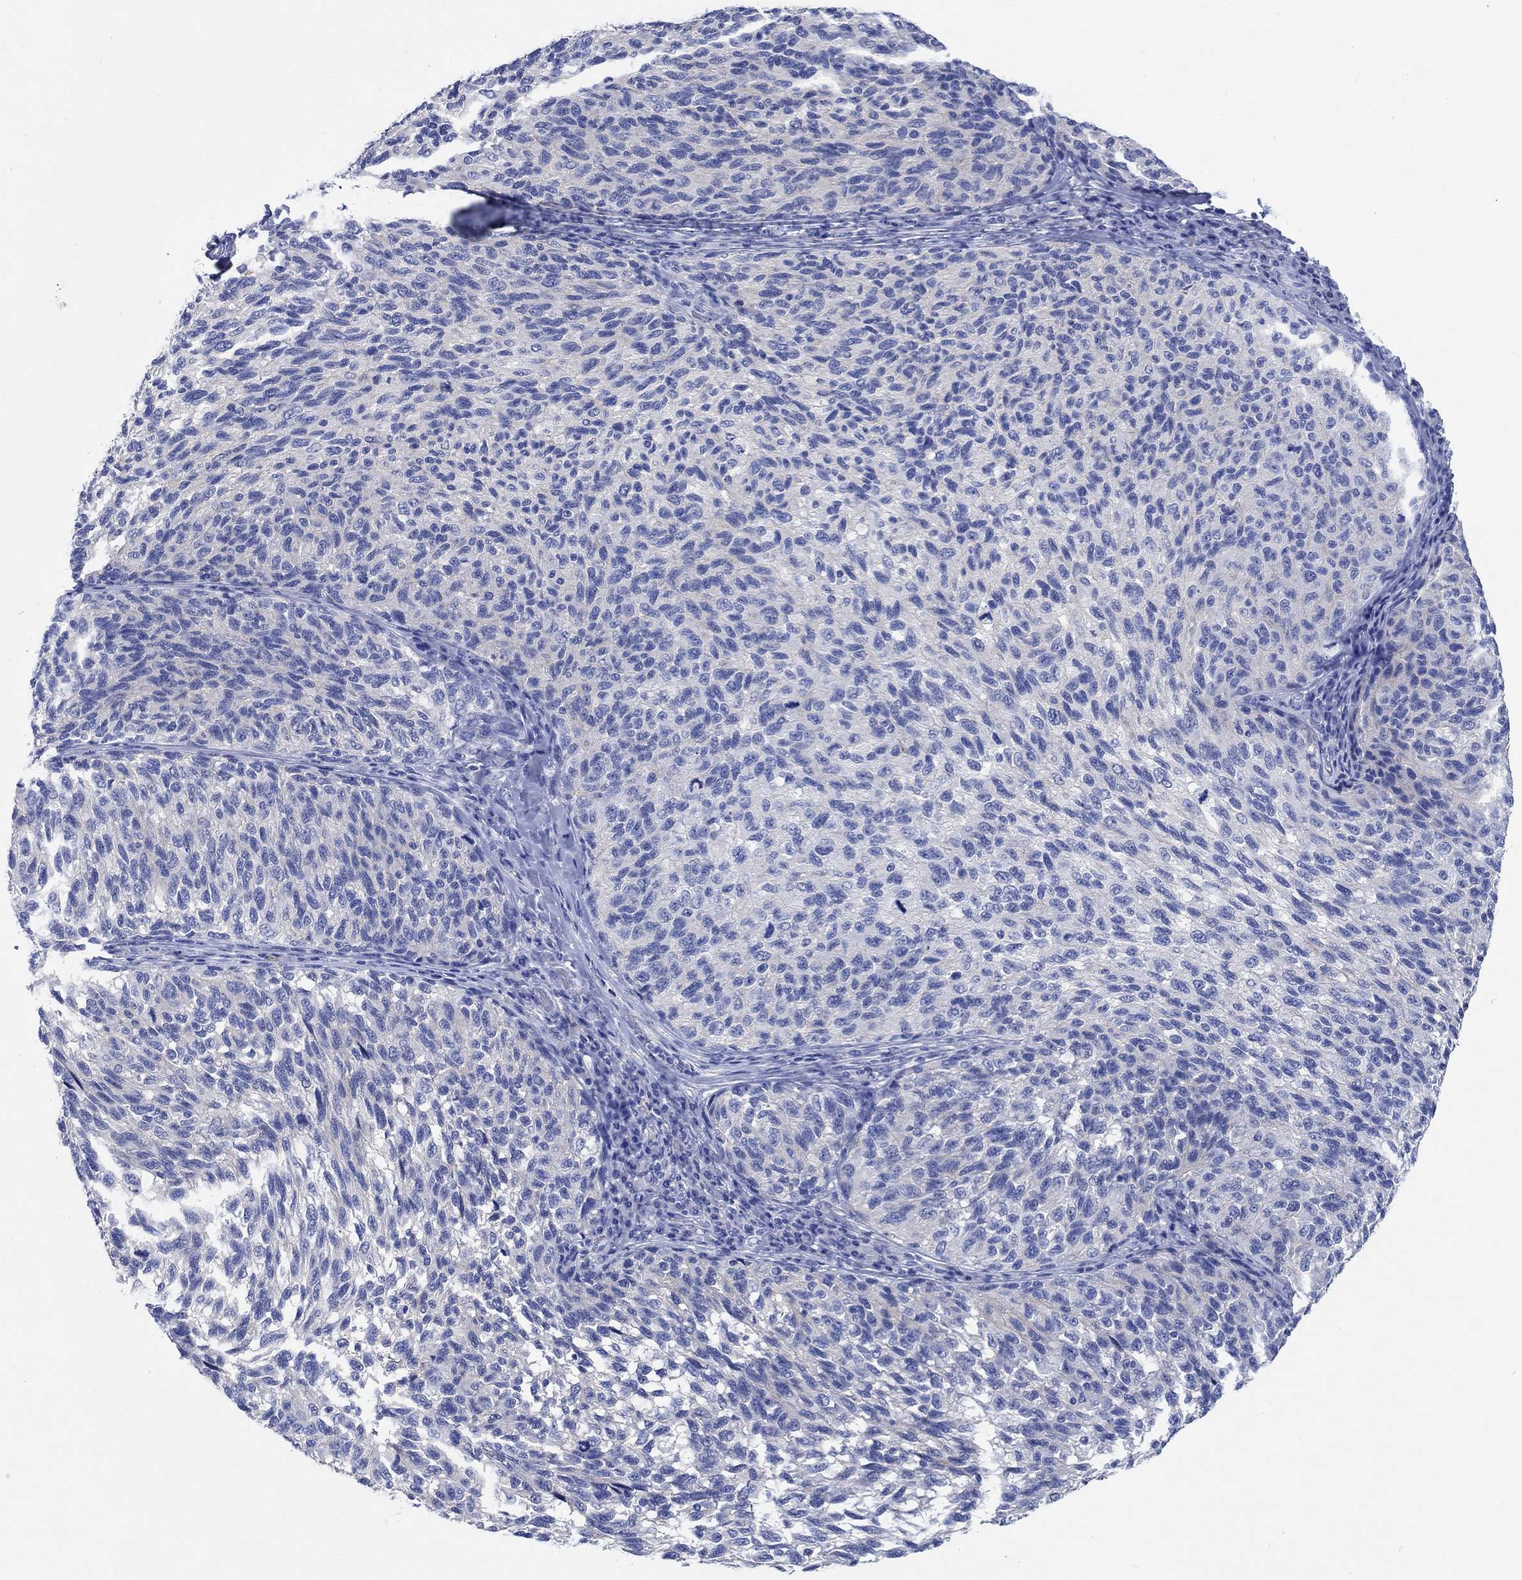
{"staining": {"intensity": "negative", "quantity": "none", "location": "none"}, "tissue": "melanoma", "cell_type": "Tumor cells", "image_type": "cancer", "snomed": [{"axis": "morphology", "description": "Malignant melanoma, NOS"}, {"axis": "topography", "description": "Skin"}], "caption": "DAB (3,3'-diaminobenzidine) immunohistochemical staining of human melanoma reveals no significant positivity in tumor cells.", "gene": "SHISA4", "patient": {"sex": "female", "age": 73}}